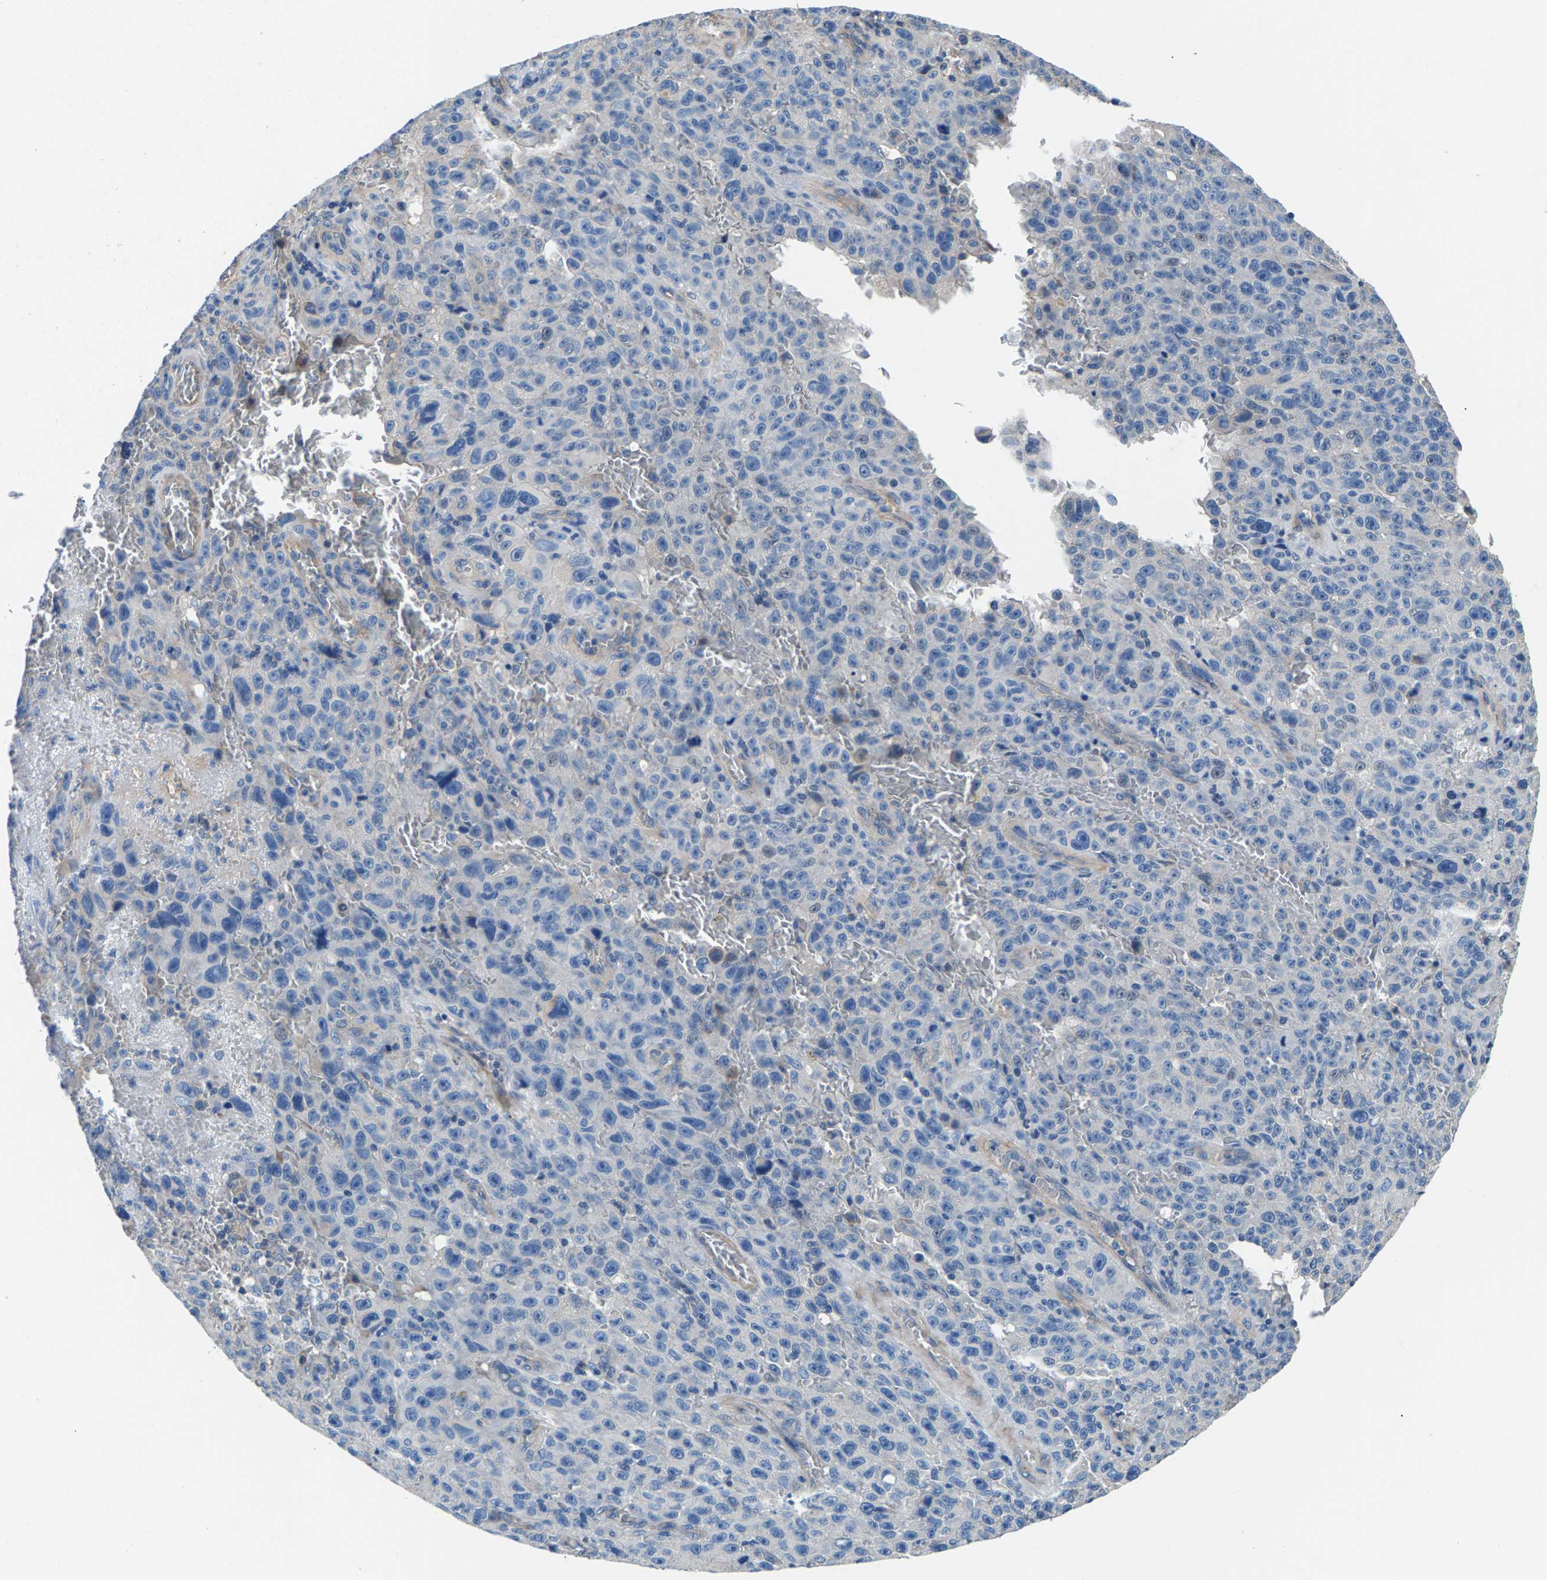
{"staining": {"intensity": "negative", "quantity": "none", "location": "none"}, "tissue": "melanoma", "cell_type": "Tumor cells", "image_type": "cancer", "snomed": [{"axis": "morphology", "description": "Malignant melanoma, NOS"}, {"axis": "topography", "description": "Skin"}], "caption": "A micrograph of melanoma stained for a protein demonstrates no brown staining in tumor cells.", "gene": "CDRT4", "patient": {"sex": "female", "age": 82}}